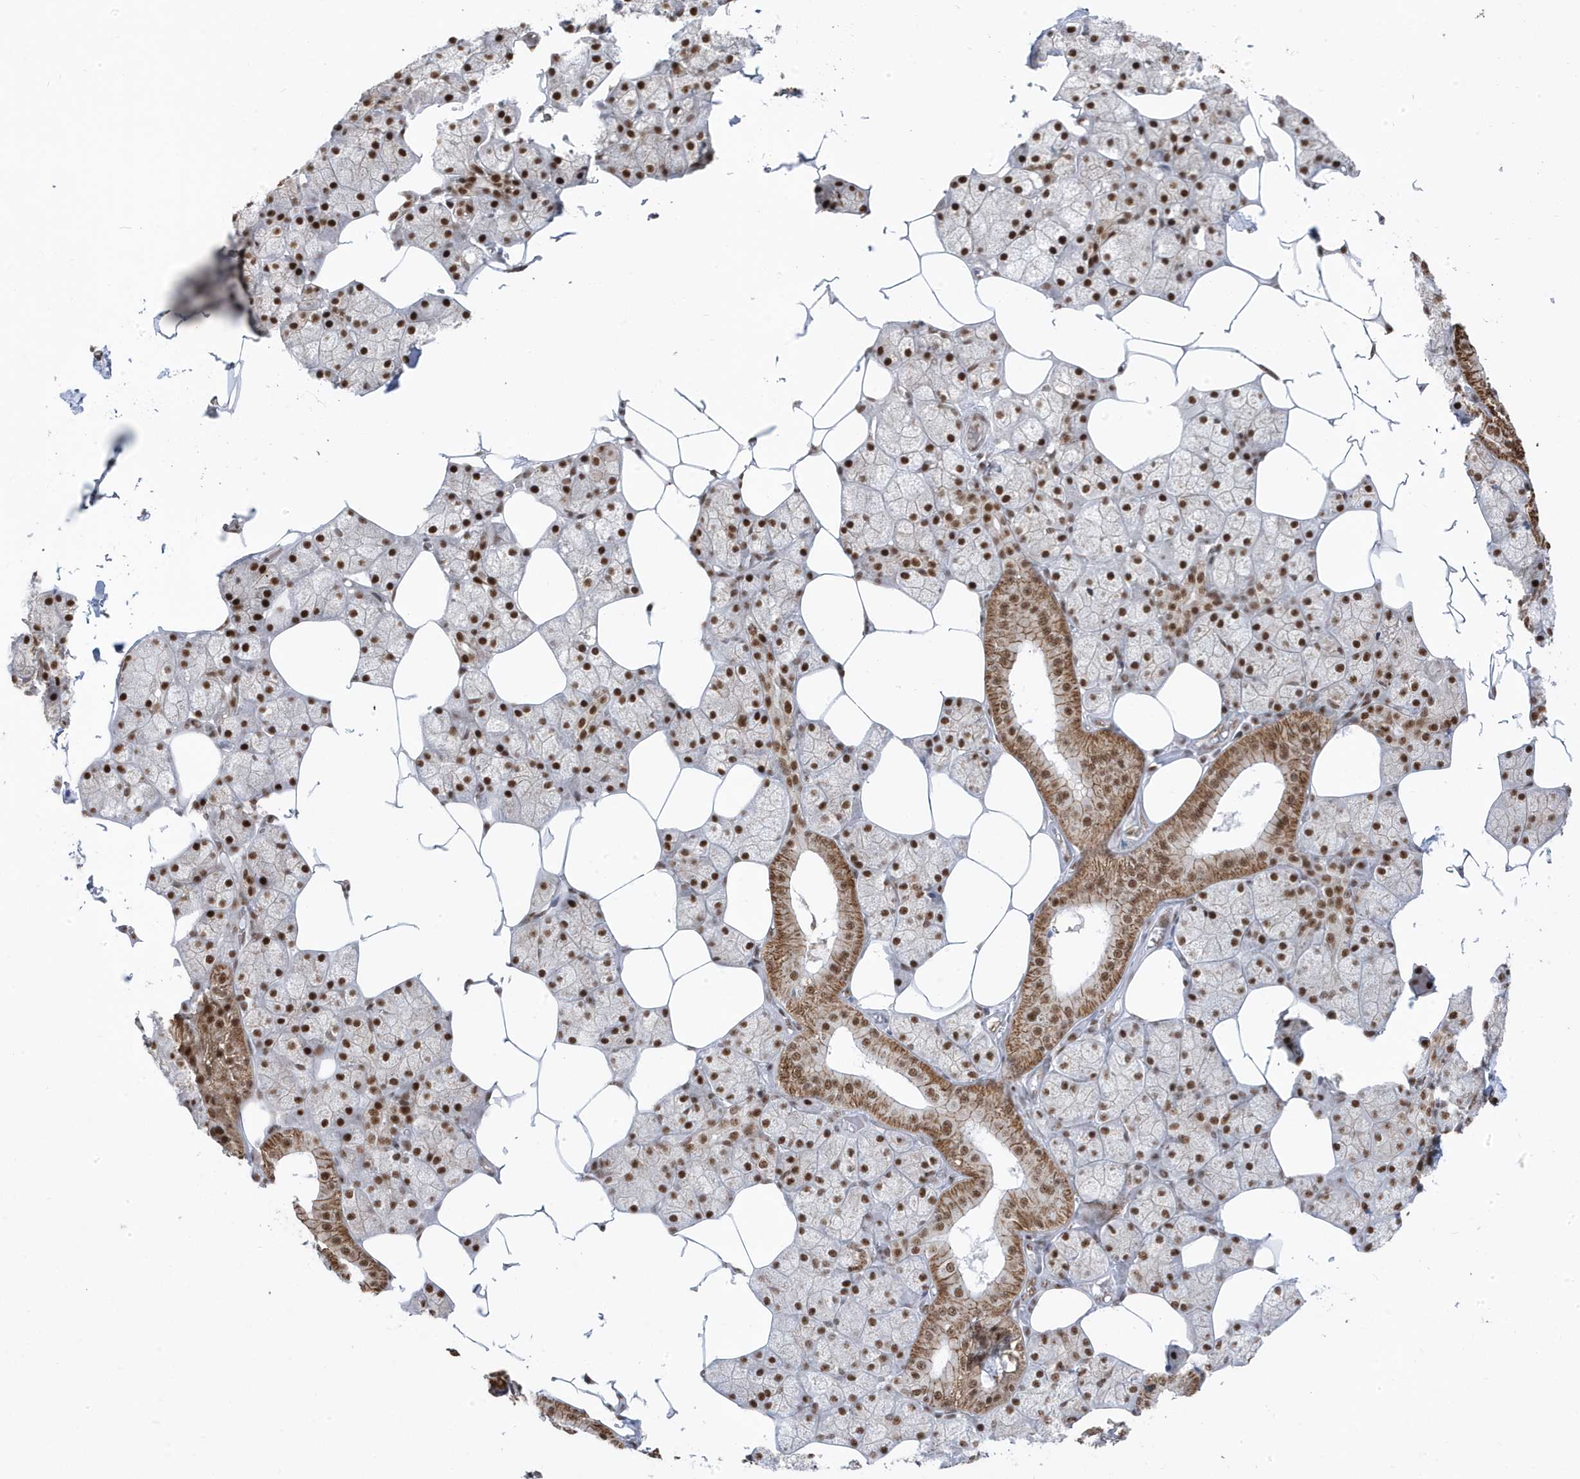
{"staining": {"intensity": "strong", "quantity": ">75%", "location": "nuclear"}, "tissue": "salivary gland", "cell_type": "Glandular cells", "image_type": "normal", "snomed": [{"axis": "morphology", "description": "Normal tissue, NOS"}, {"axis": "topography", "description": "Salivary gland"}], "caption": "Brown immunohistochemical staining in normal salivary gland displays strong nuclear positivity in approximately >75% of glandular cells.", "gene": "MTREX", "patient": {"sex": "male", "age": 62}}